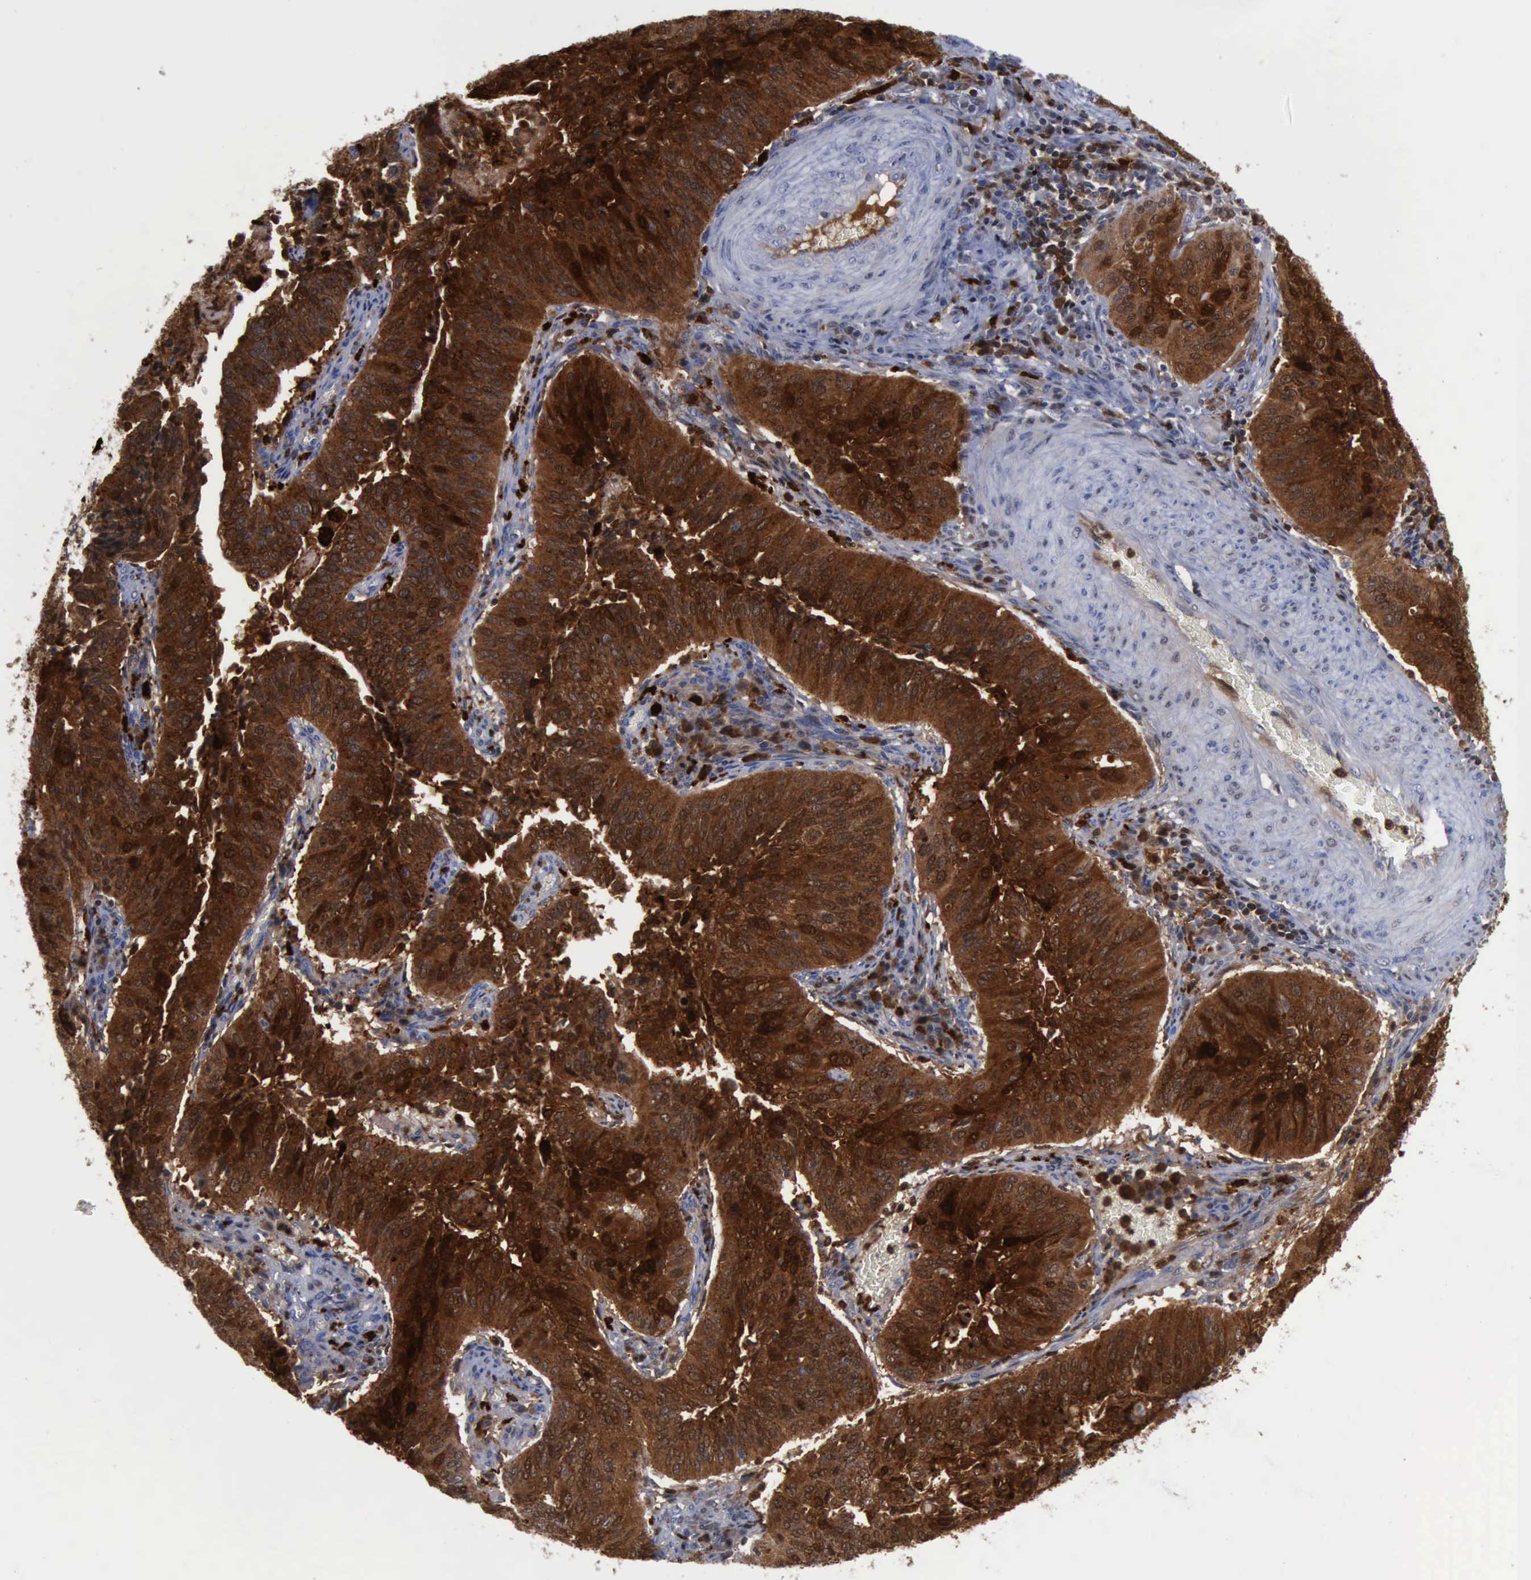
{"staining": {"intensity": "strong", "quantity": ">75%", "location": "cytoplasmic/membranous"}, "tissue": "cervical cancer", "cell_type": "Tumor cells", "image_type": "cancer", "snomed": [{"axis": "morphology", "description": "Squamous cell carcinoma, NOS"}, {"axis": "topography", "description": "Cervix"}], "caption": "Immunohistochemical staining of squamous cell carcinoma (cervical) reveals high levels of strong cytoplasmic/membranous positivity in approximately >75% of tumor cells.", "gene": "CSTA", "patient": {"sex": "female", "age": 39}}